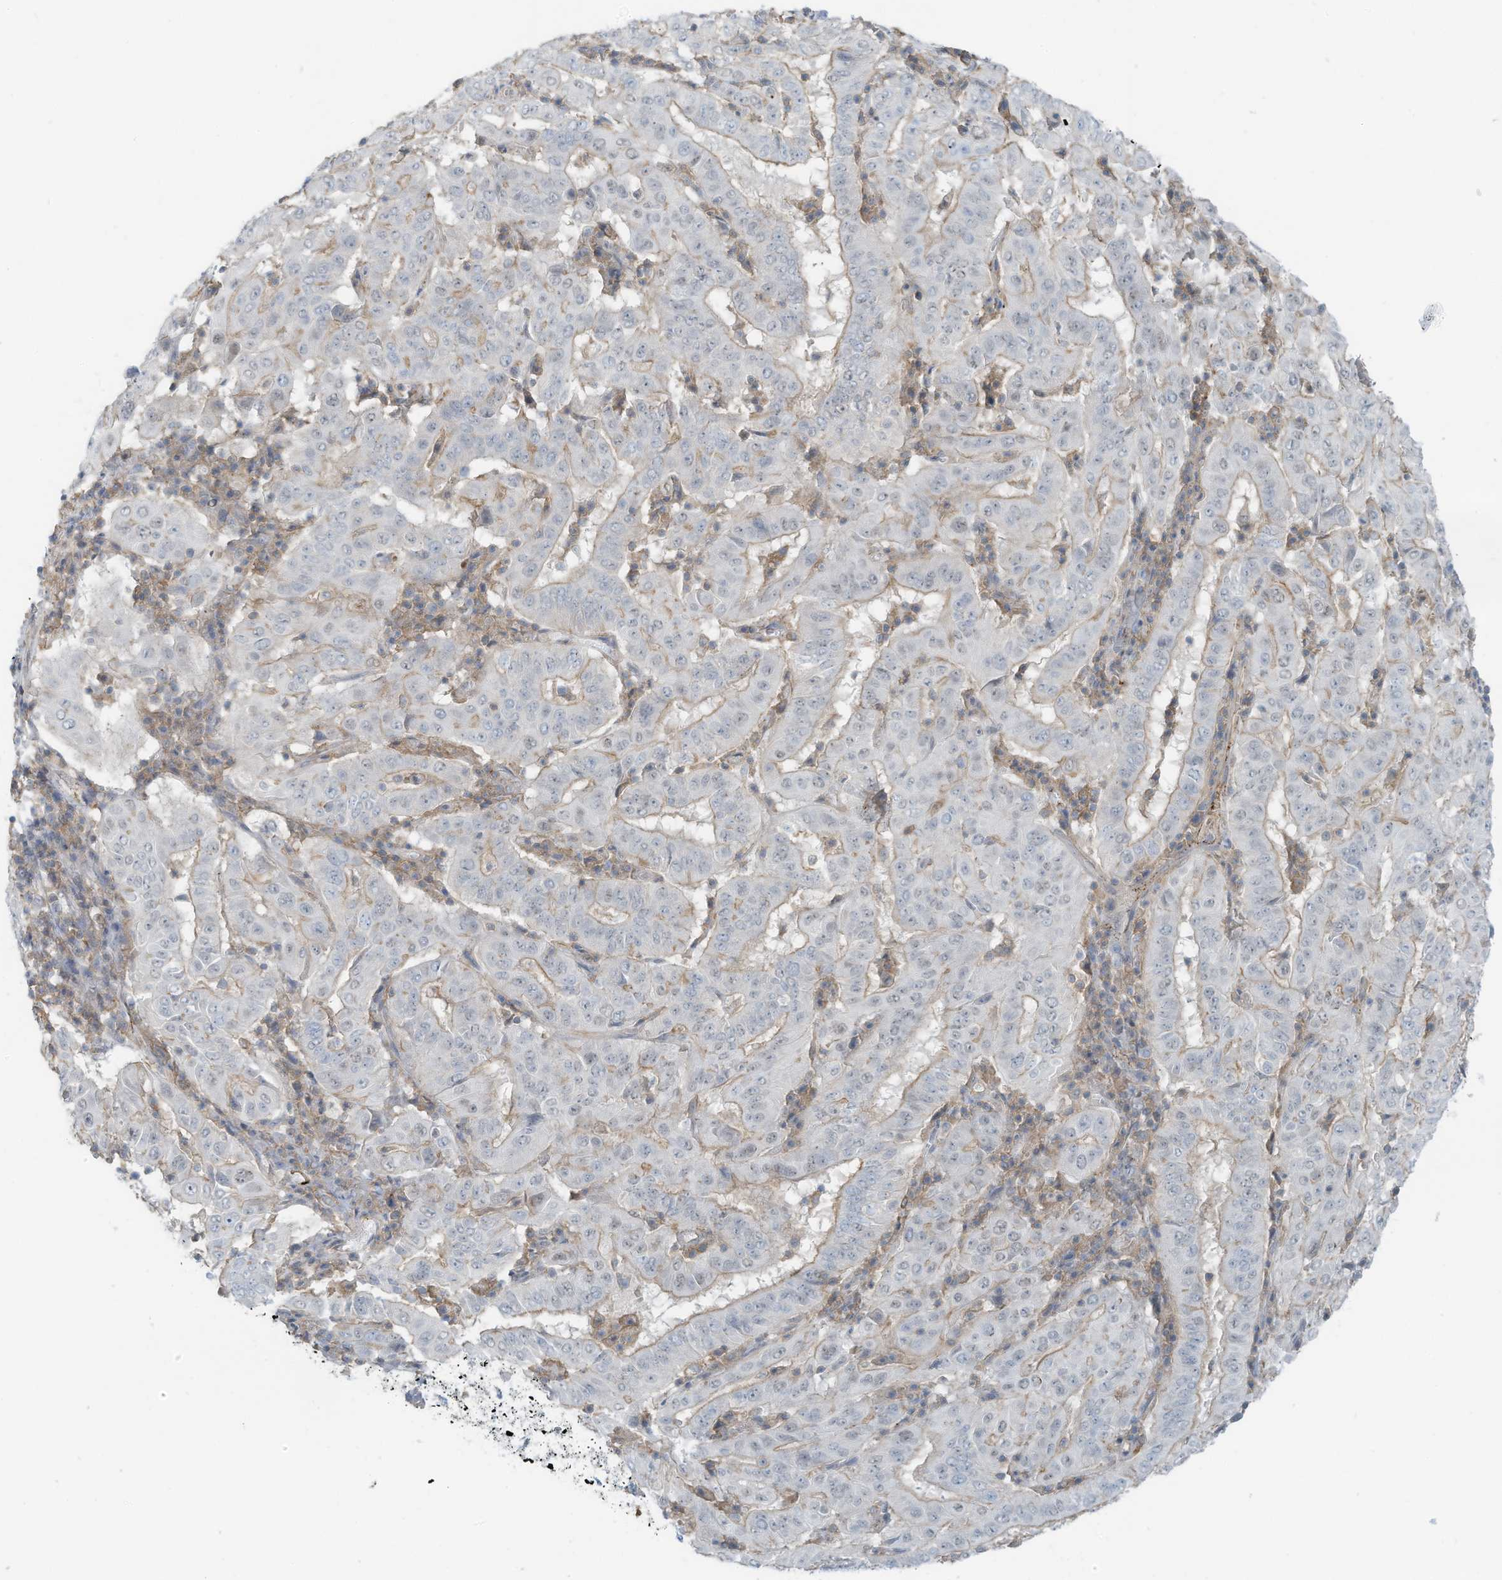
{"staining": {"intensity": "weak", "quantity": ">75%", "location": "cytoplasmic/membranous"}, "tissue": "pancreatic cancer", "cell_type": "Tumor cells", "image_type": "cancer", "snomed": [{"axis": "morphology", "description": "Adenocarcinoma, NOS"}, {"axis": "topography", "description": "Pancreas"}], "caption": "Weak cytoplasmic/membranous expression is appreciated in approximately >75% of tumor cells in pancreatic cancer. The protein is shown in brown color, while the nuclei are stained blue.", "gene": "ZNF846", "patient": {"sex": "male", "age": 63}}